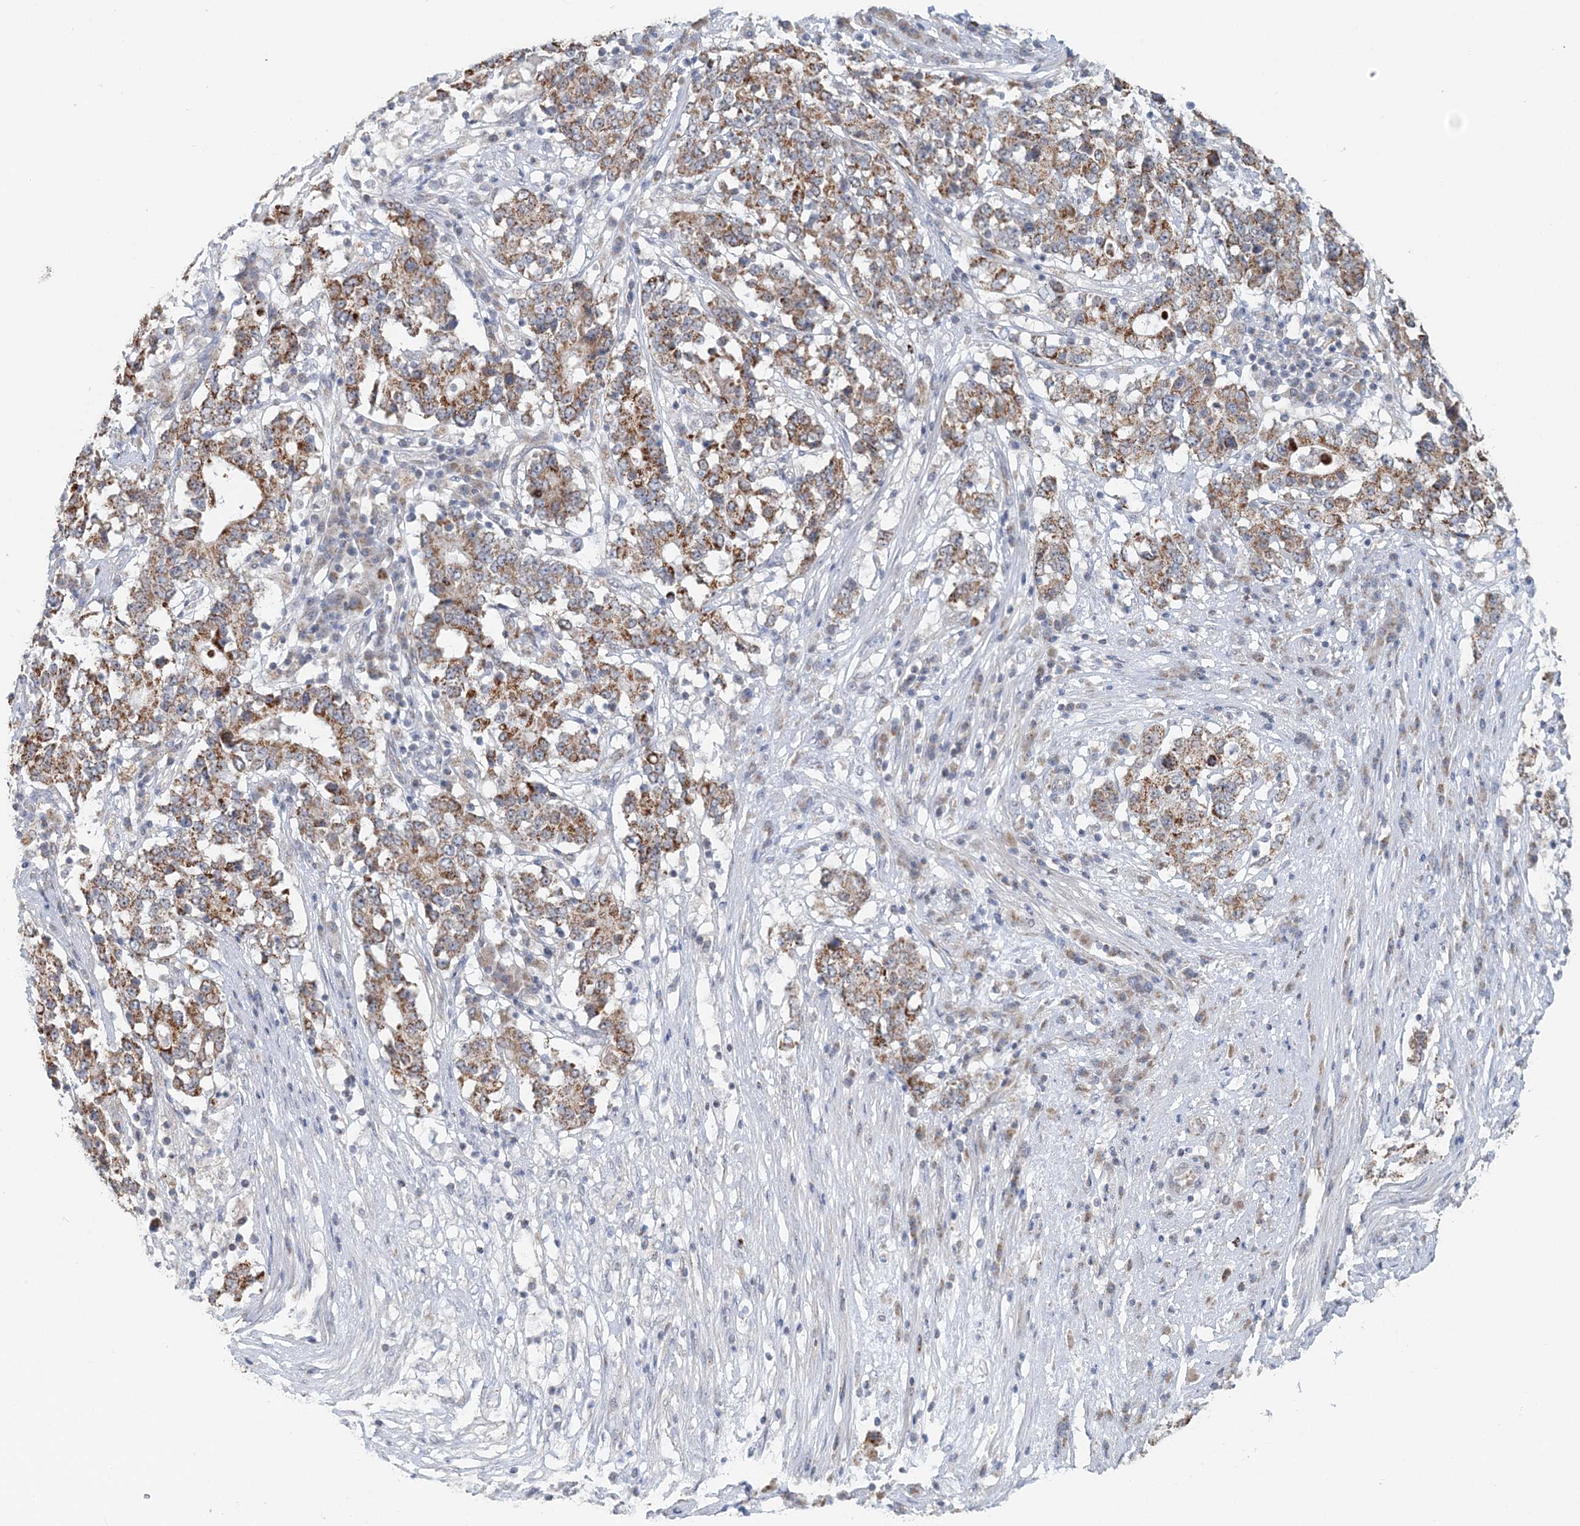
{"staining": {"intensity": "moderate", "quantity": ">75%", "location": "cytoplasmic/membranous"}, "tissue": "stomach cancer", "cell_type": "Tumor cells", "image_type": "cancer", "snomed": [{"axis": "morphology", "description": "Adenocarcinoma, NOS"}, {"axis": "topography", "description": "Stomach"}], "caption": "This is a micrograph of IHC staining of adenocarcinoma (stomach), which shows moderate staining in the cytoplasmic/membranous of tumor cells.", "gene": "RNF150", "patient": {"sex": "male", "age": 59}}